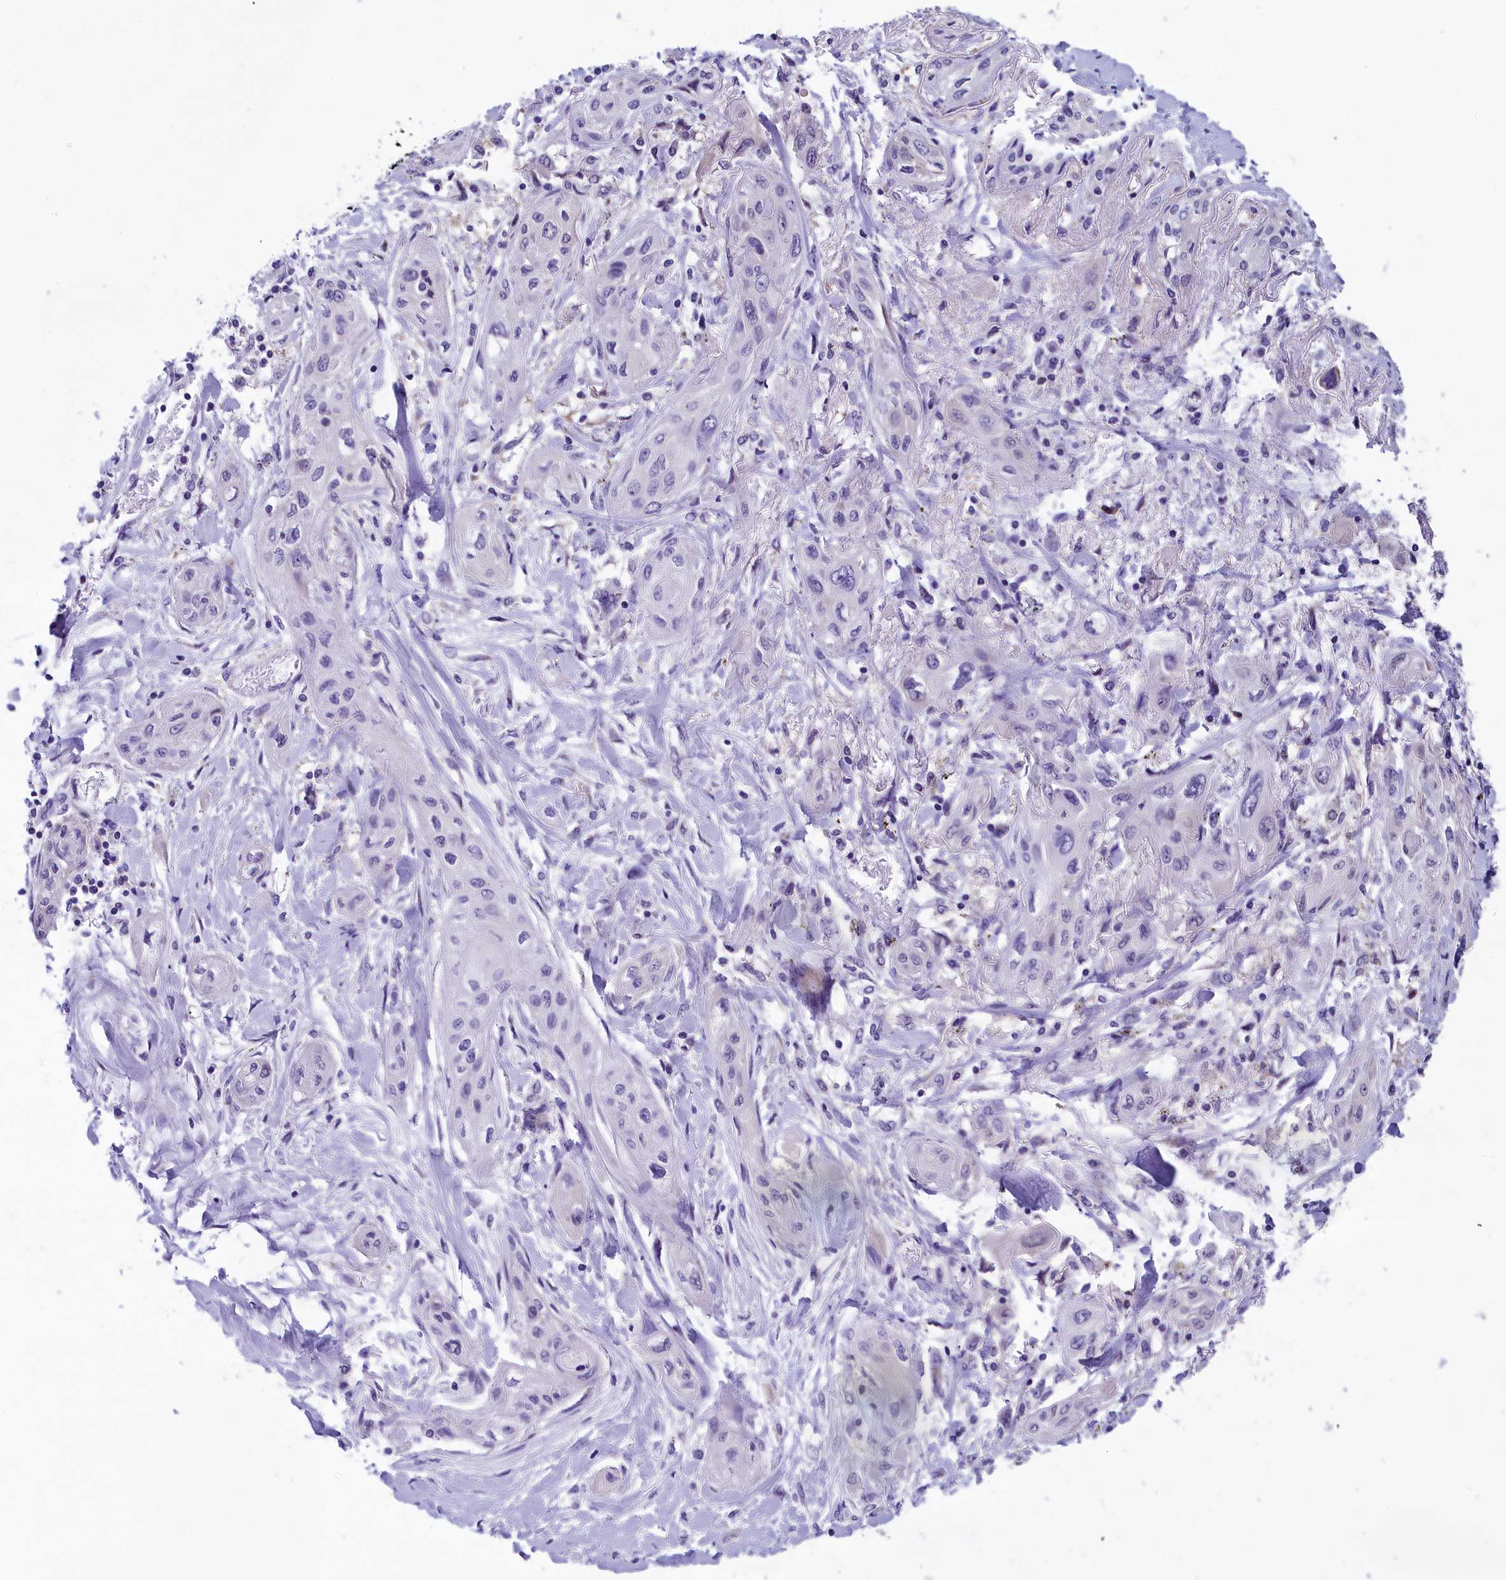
{"staining": {"intensity": "negative", "quantity": "none", "location": "none"}, "tissue": "lung cancer", "cell_type": "Tumor cells", "image_type": "cancer", "snomed": [{"axis": "morphology", "description": "Squamous cell carcinoma, NOS"}, {"axis": "topography", "description": "Lung"}], "caption": "Immunohistochemistry micrograph of squamous cell carcinoma (lung) stained for a protein (brown), which exhibits no staining in tumor cells.", "gene": "ABCC8", "patient": {"sex": "female", "age": 47}}